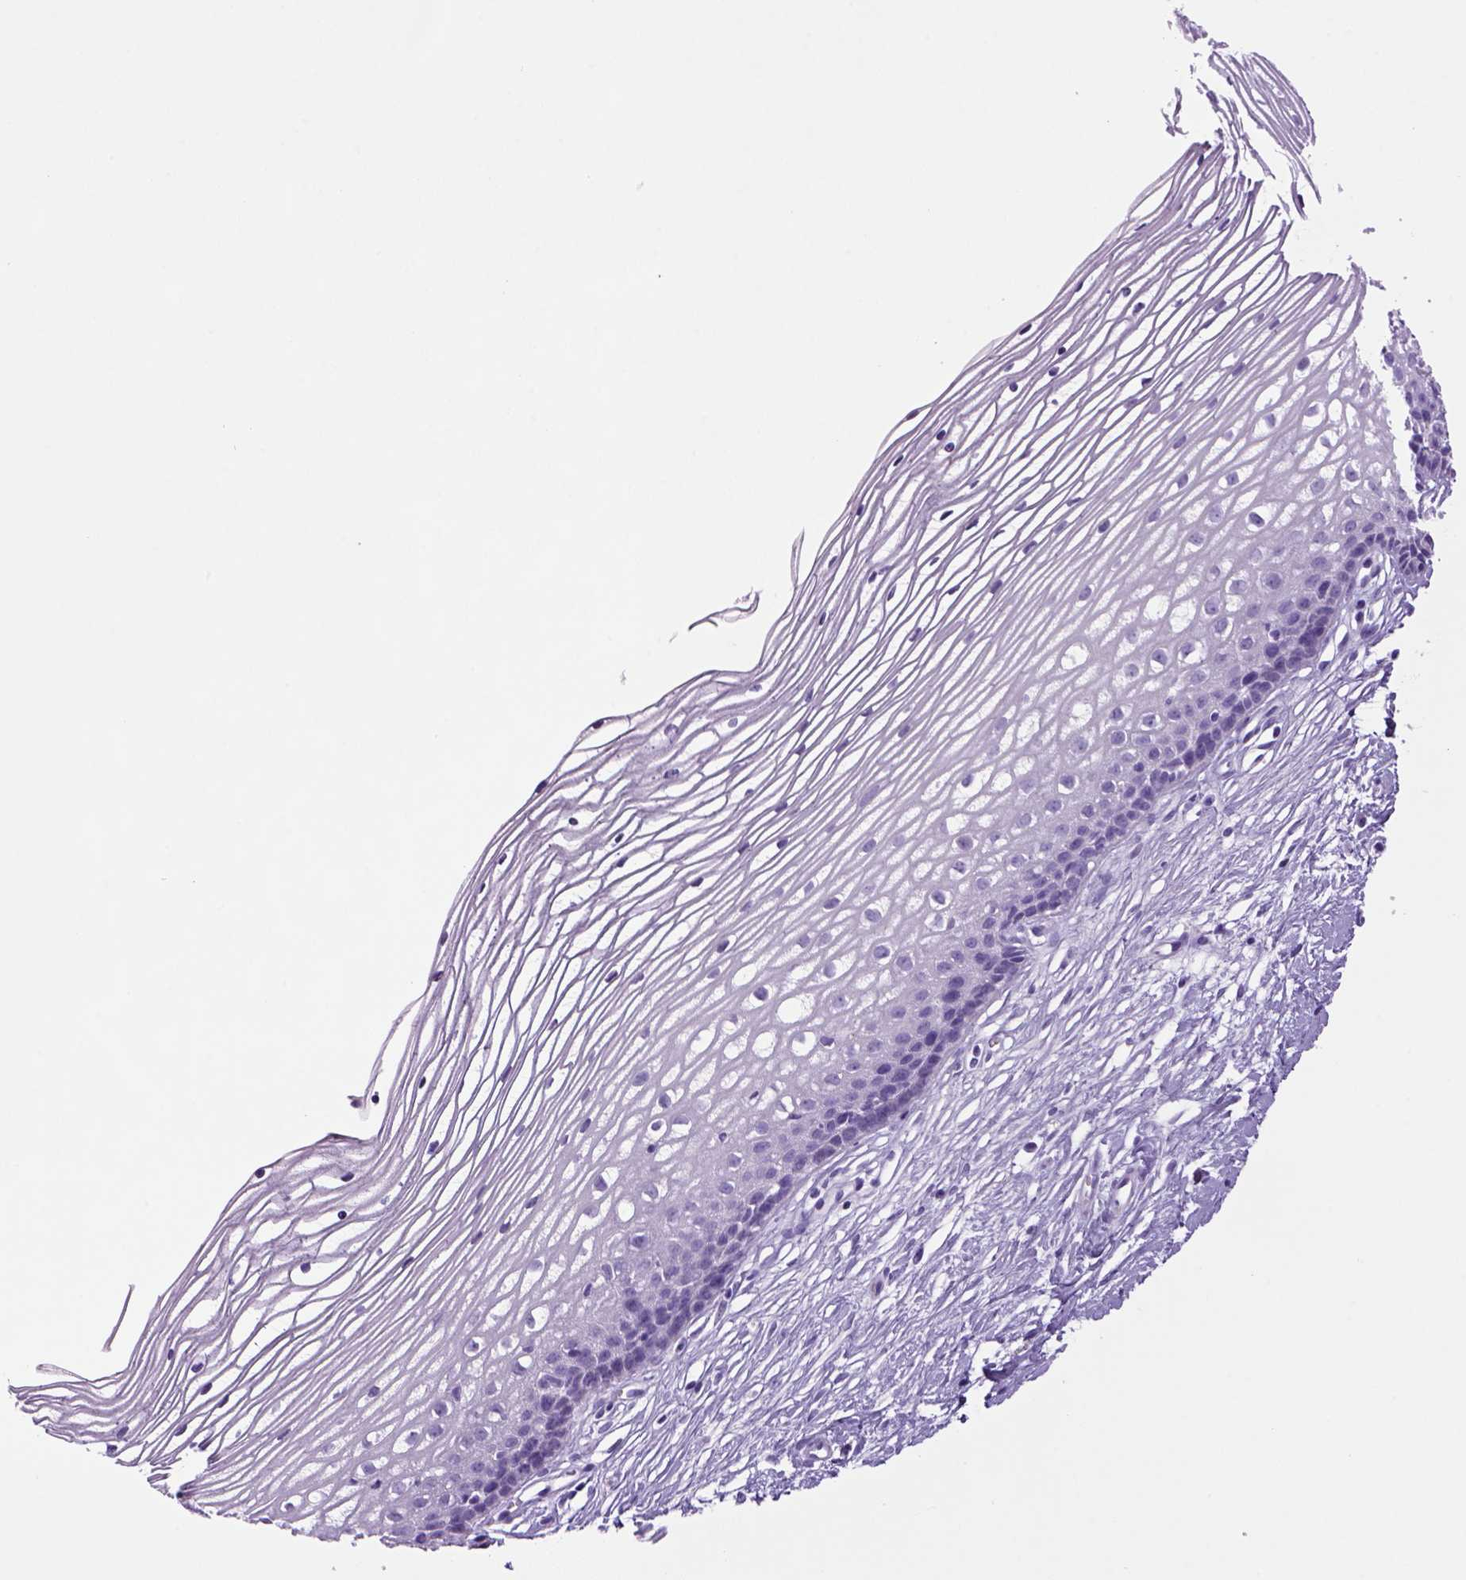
{"staining": {"intensity": "negative", "quantity": "none", "location": "none"}, "tissue": "cervix", "cell_type": "Glandular cells", "image_type": "normal", "snomed": [{"axis": "morphology", "description": "Normal tissue, NOS"}, {"axis": "topography", "description": "Cervix"}], "caption": "This is an IHC photomicrograph of normal human cervix. There is no expression in glandular cells.", "gene": "SGCG", "patient": {"sex": "female", "age": 40}}